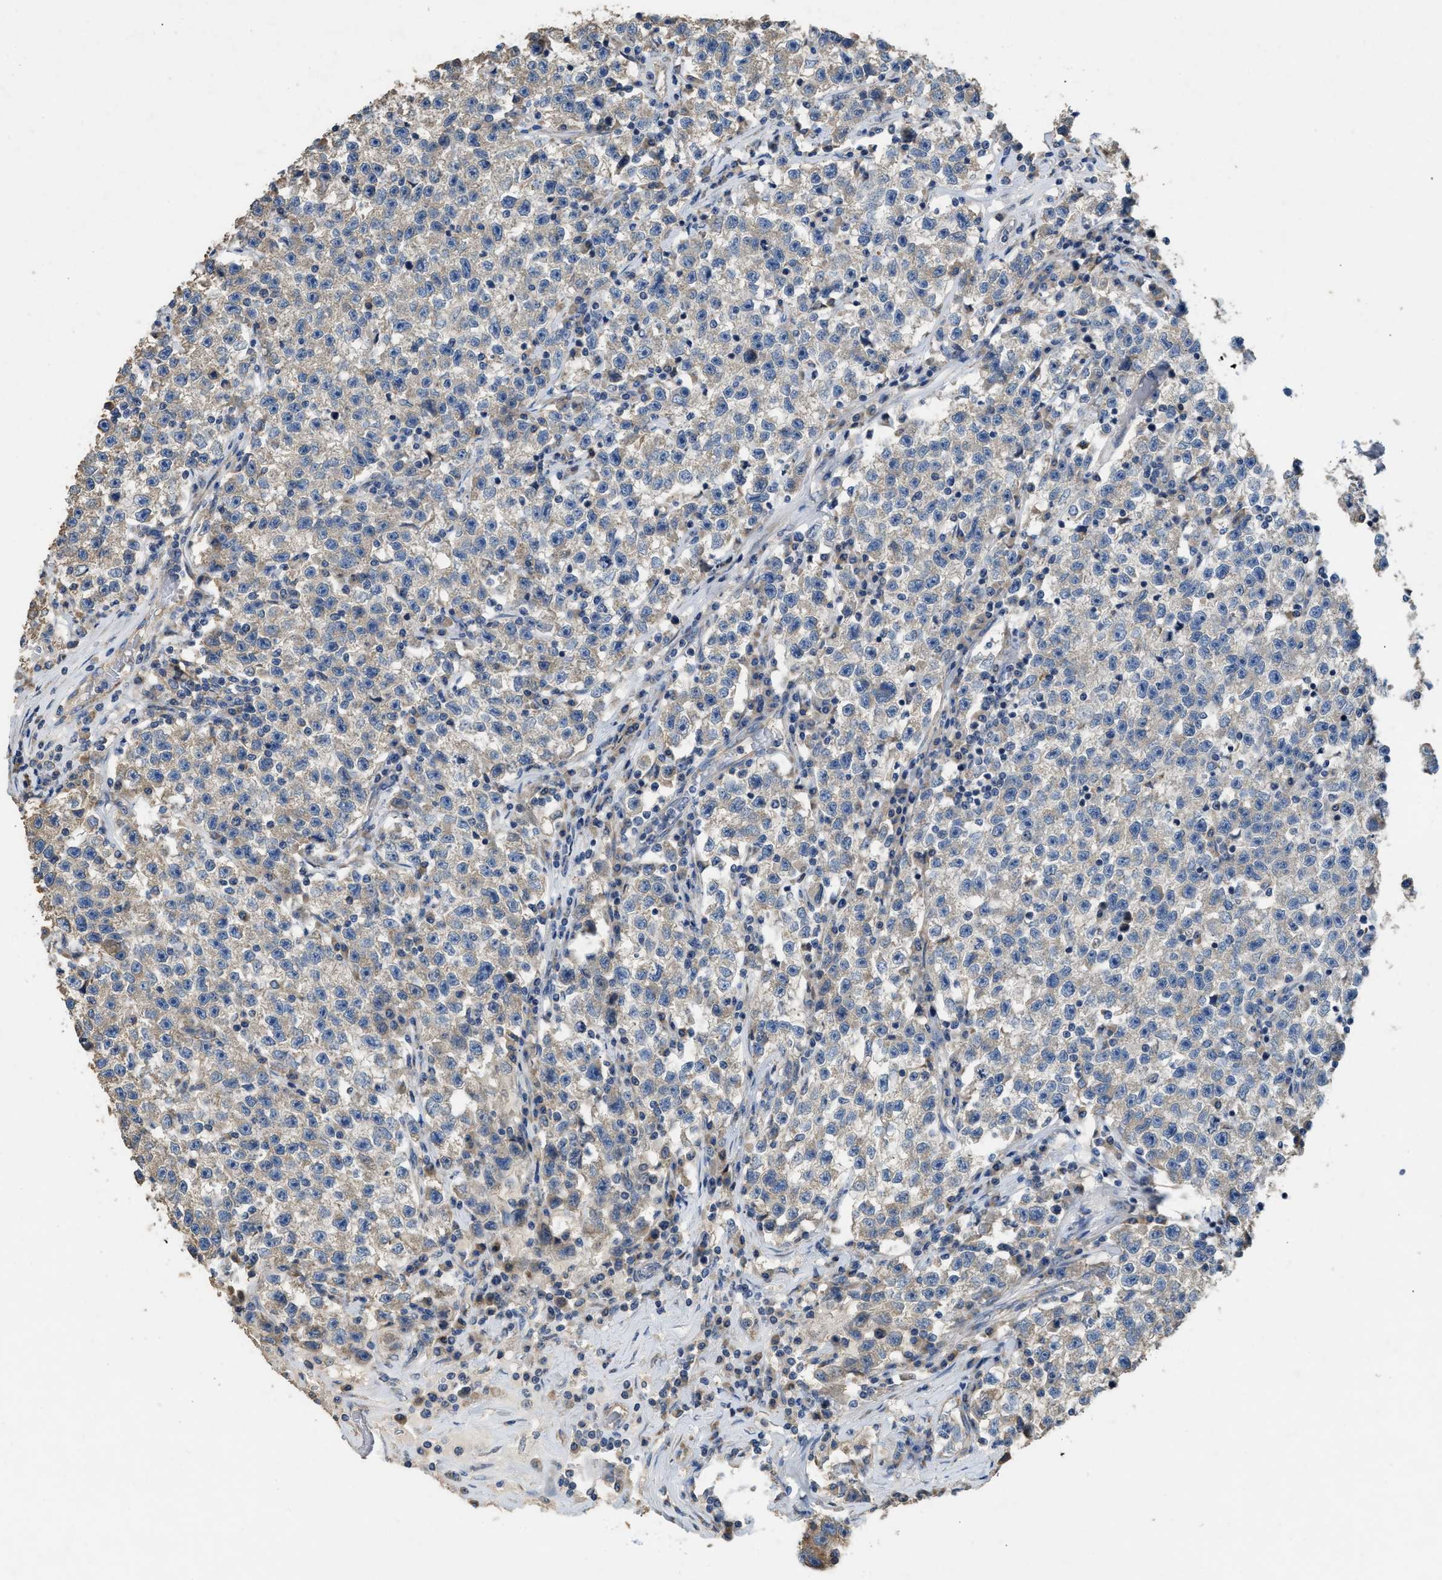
{"staining": {"intensity": "negative", "quantity": "none", "location": "none"}, "tissue": "testis cancer", "cell_type": "Tumor cells", "image_type": "cancer", "snomed": [{"axis": "morphology", "description": "Seminoma, NOS"}, {"axis": "topography", "description": "Testis"}], "caption": "An immunohistochemistry (IHC) image of testis cancer is shown. There is no staining in tumor cells of testis cancer. Nuclei are stained in blue.", "gene": "TMEM150A", "patient": {"sex": "male", "age": 22}}